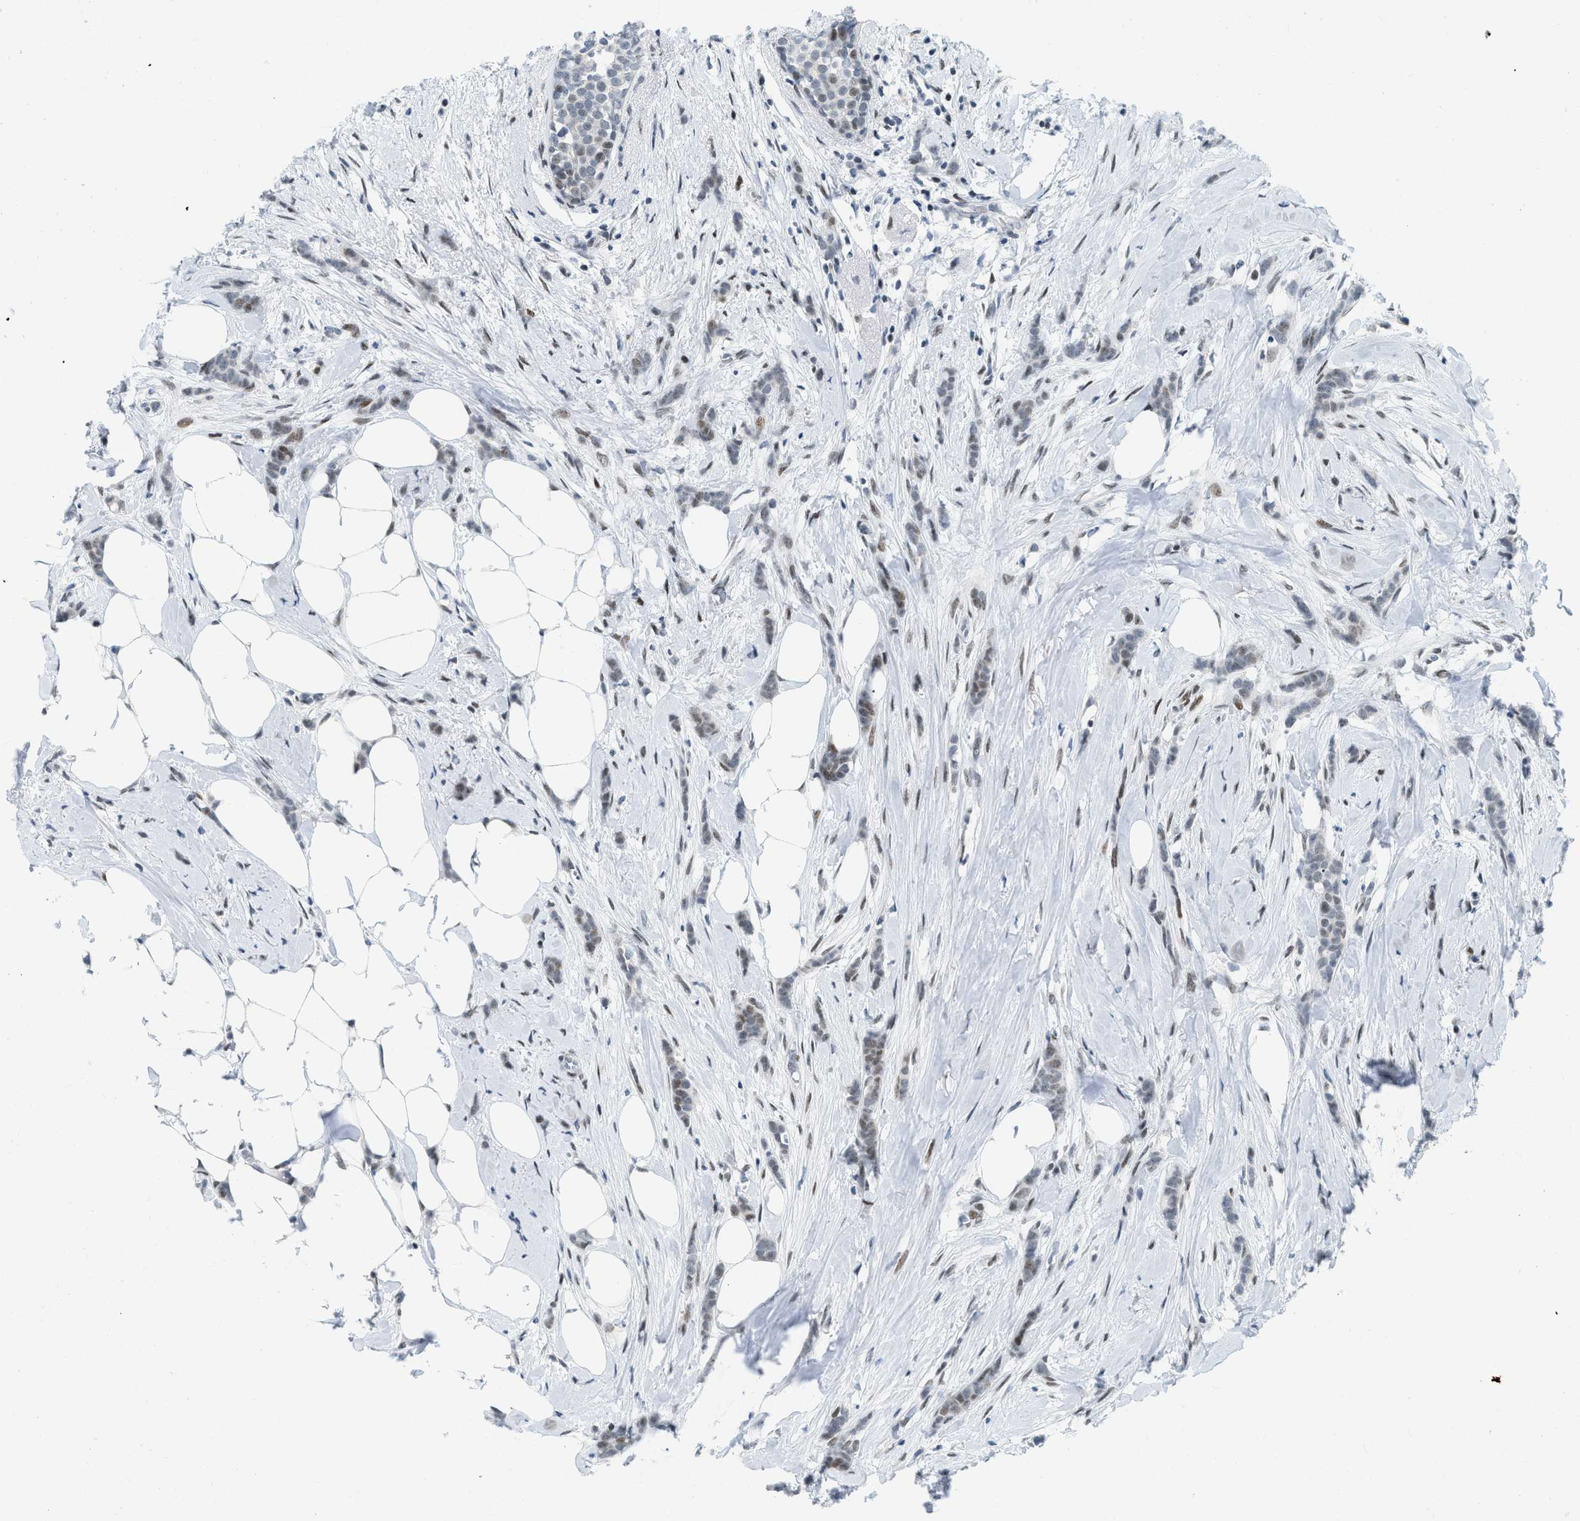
{"staining": {"intensity": "moderate", "quantity": "25%-75%", "location": "nuclear"}, "tissue": "breast cancer", "cell_type": "Tumor cells", "image_type": "cancer", "snomed": [{"axis": "morphology", "description": "Lobular carcinoma, in situ"}, {"axis": "morphology", "description": "Lobular carcinoma"}, {"axis": "topography", "description": "Breast"}], "caption": "Breast lobular carcinoma stained for a protein shows moderate nuclear positivity in tumor cells.", "gene": "PBX1", "patient": {"sex": "female", "age": 41}}